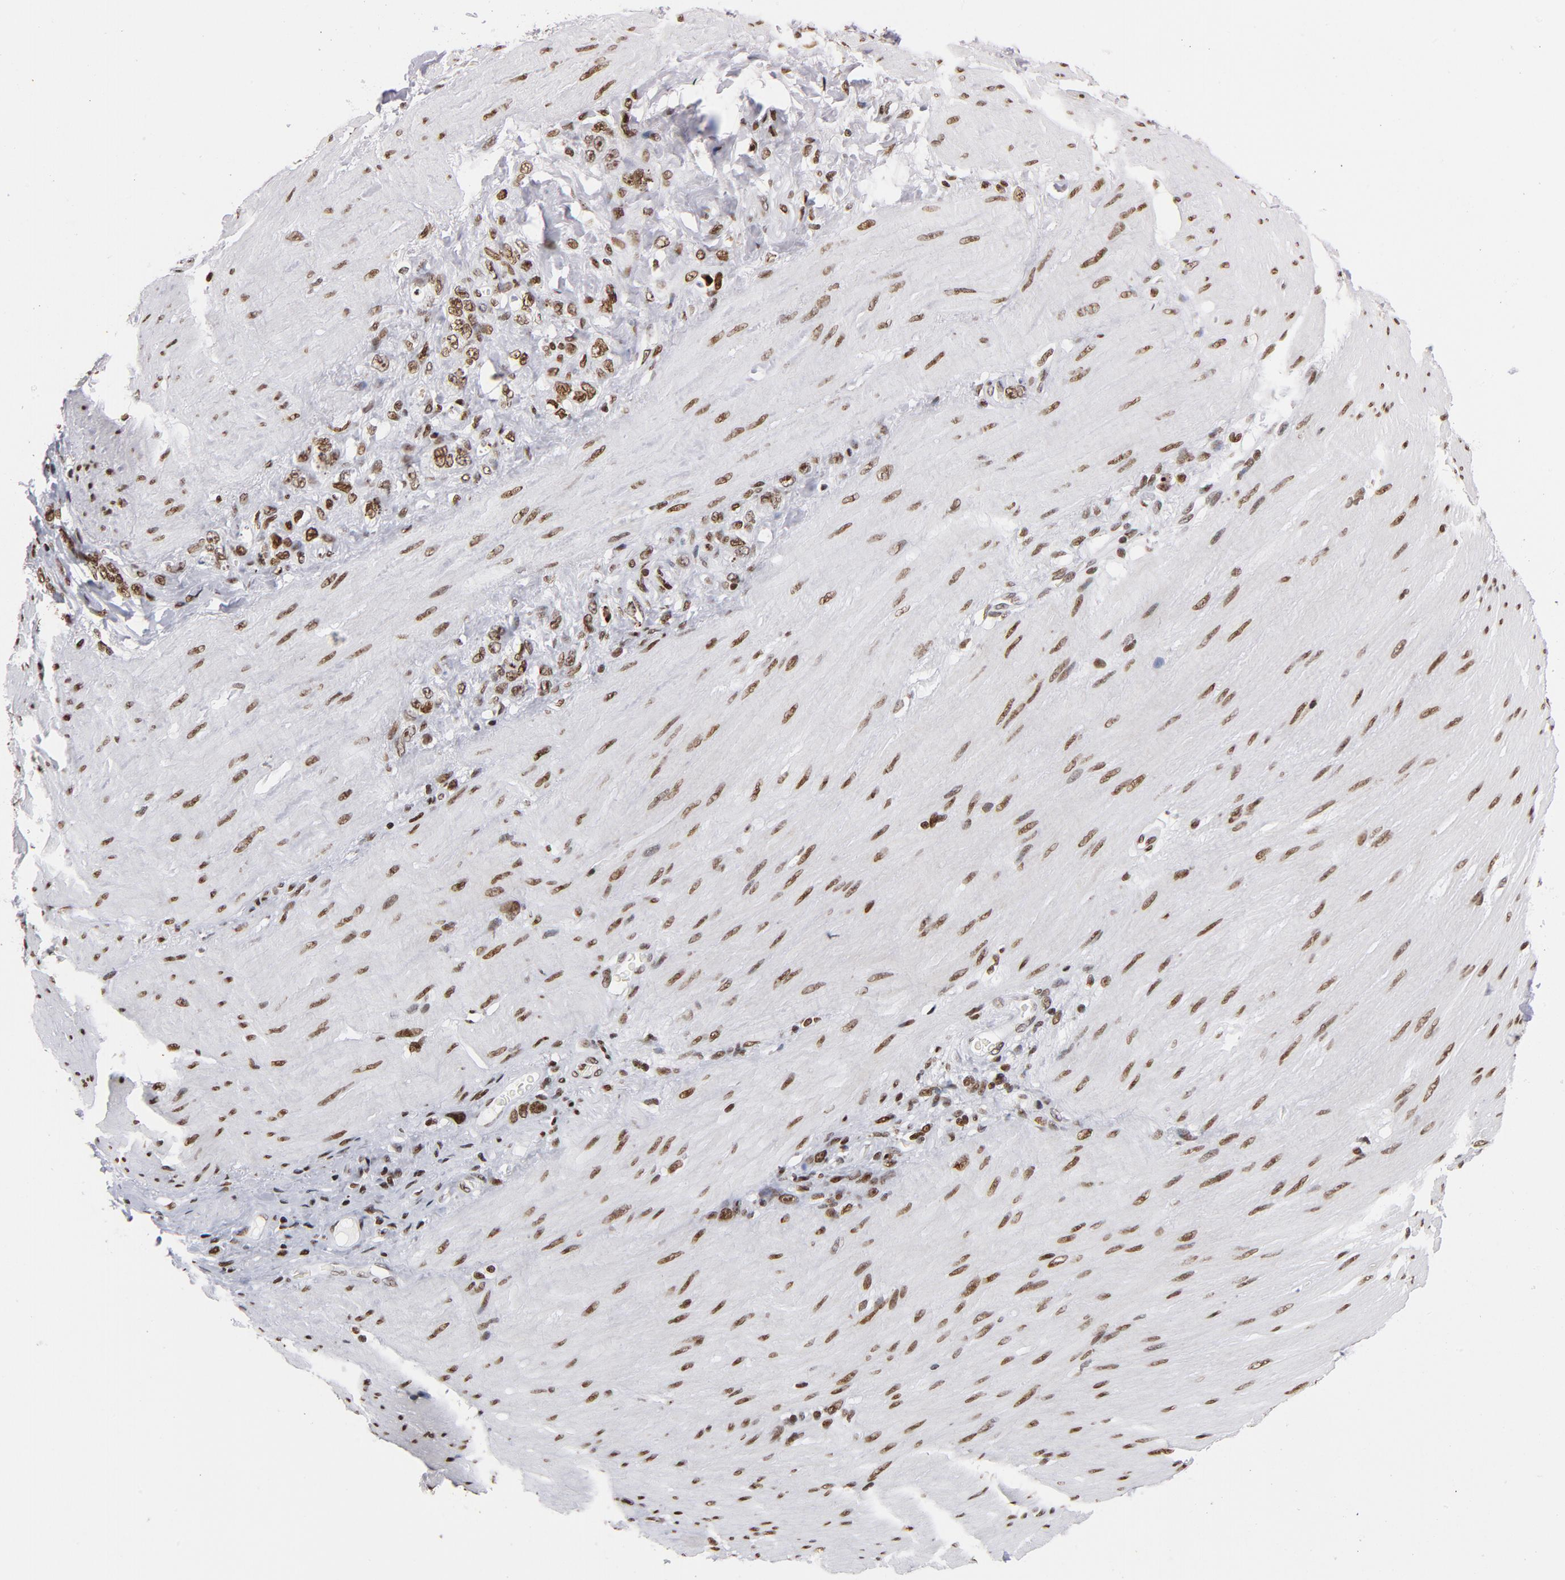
{"staining": {"intensity": "moderate", "quantity": ">75%", "location": "nuclear"}, "tissue": "stomach cancer", "cell_type": "Tumor cells", "image_type": "cancer", "snomed": [{"axis": "morphology", "description": "Normal tissue, NOS"}, {"axis": "morphology", "description": "Adenocarcinoma, NOS"}, {"axis": "topography", "description": "Stomach"}], "caption": "IHC image of stomach adenocarcinoma stained for a protein (brown), which displays medium levels of moderate nuclear staining in about >75% of tumor cells.", "gene": "TOP2B", "patient": {"sex": "male", "age": 82}}